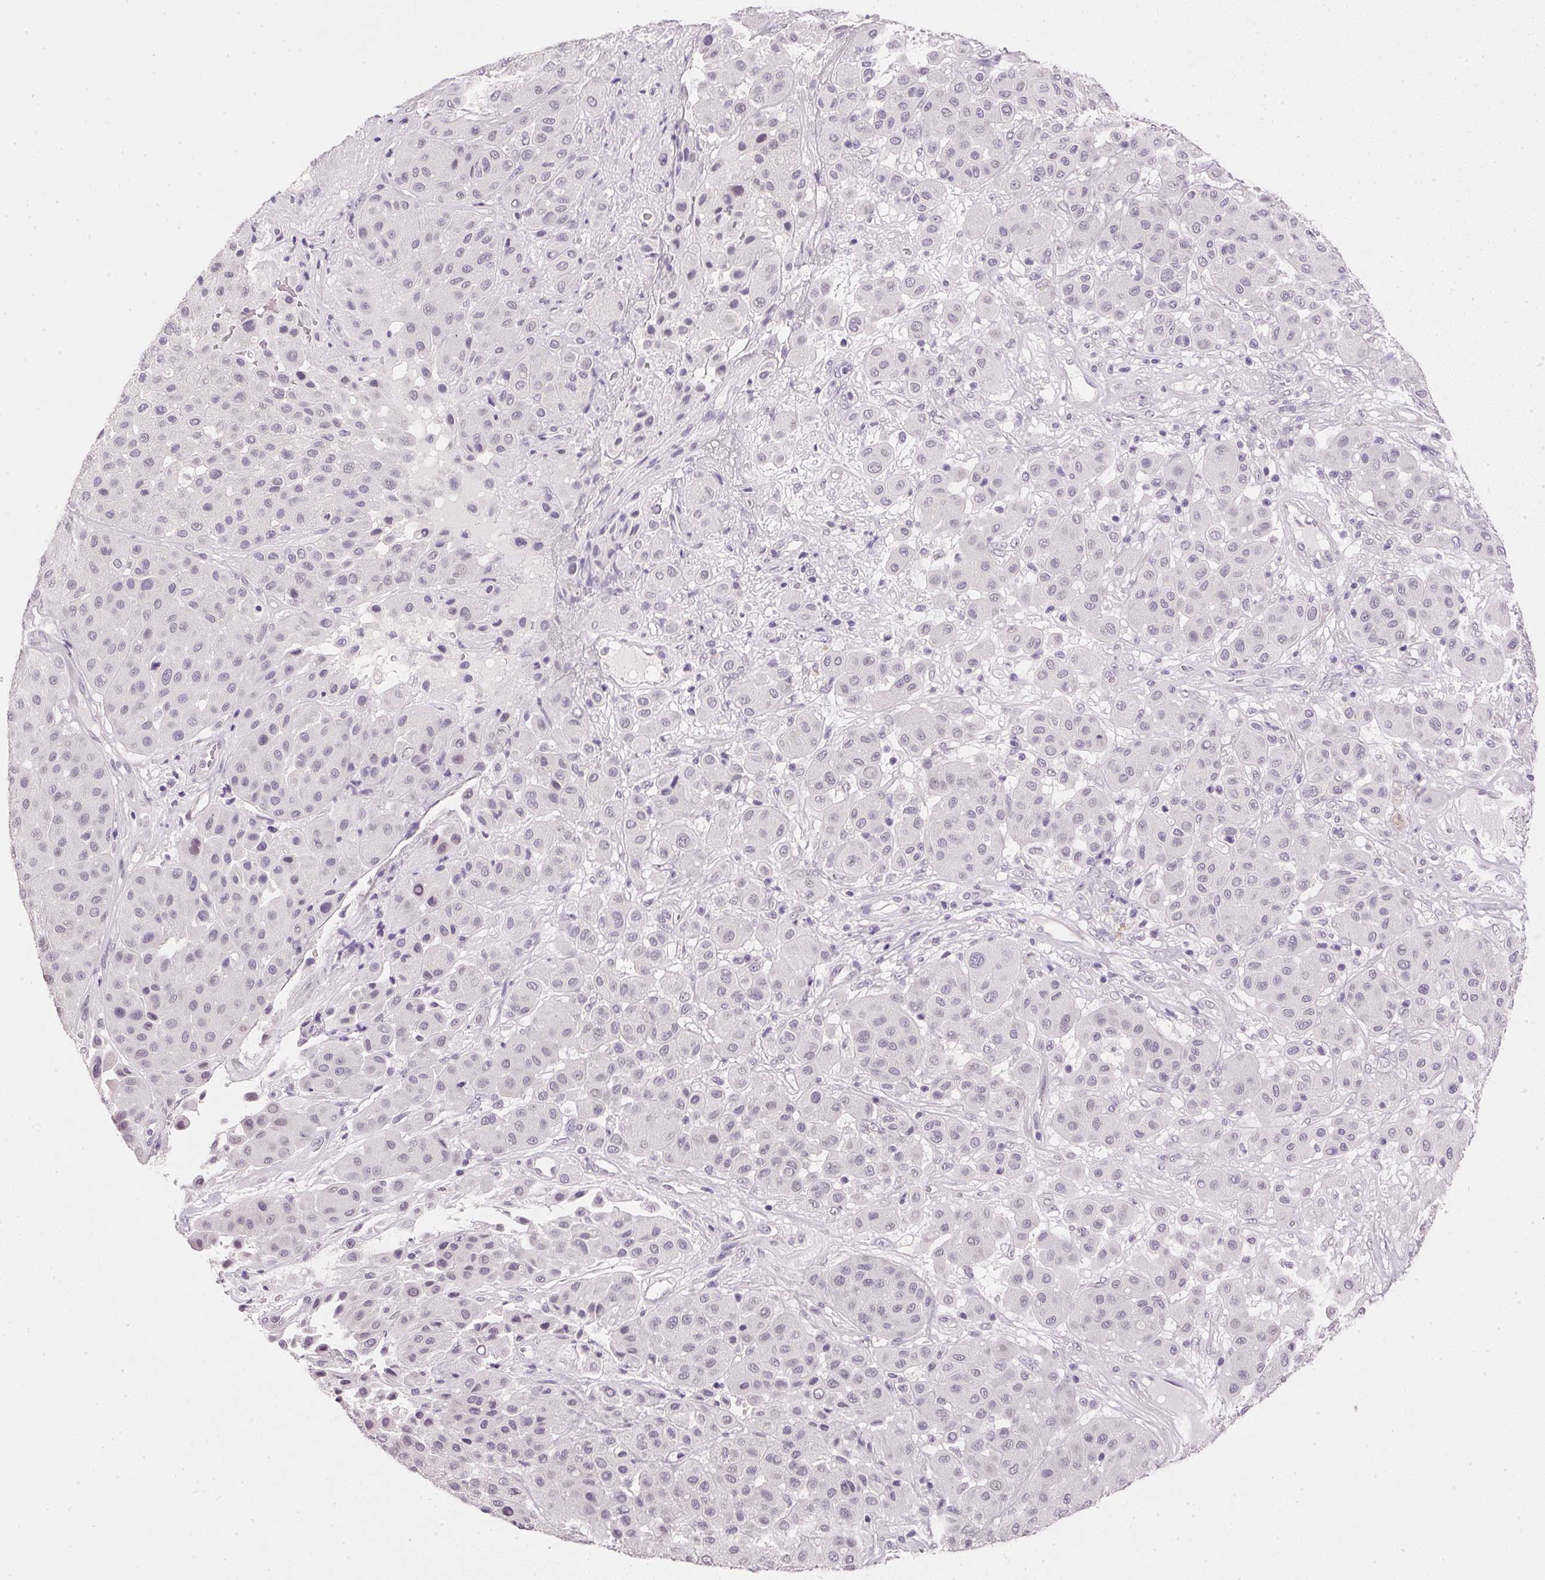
{"staining": {"intensity": "negative", "quantity": "none", "location": "none"}, "tissue": "melanoma", "cell_type": "Tumor cells", "image_type": "cancer", "snomed": [{"axis": "morphology", "description": "Malignant melanoma, Metastatic site"}, {"axis": "topography", "description": "Smooth muscle"}], "caption": "Immunohistochemistry of human malignant melanoma (metastatic site) displays no positivity in tumor cells. Brightfield microscopy of immunohistochemistry (IHC) stained with DAB (3,3'-diaminobenzidine) (brown) and hematoxylin (blue), captured at high magnification.", "gene": "IGFBP1", "patient": {"sex": "male", "age": 41}}